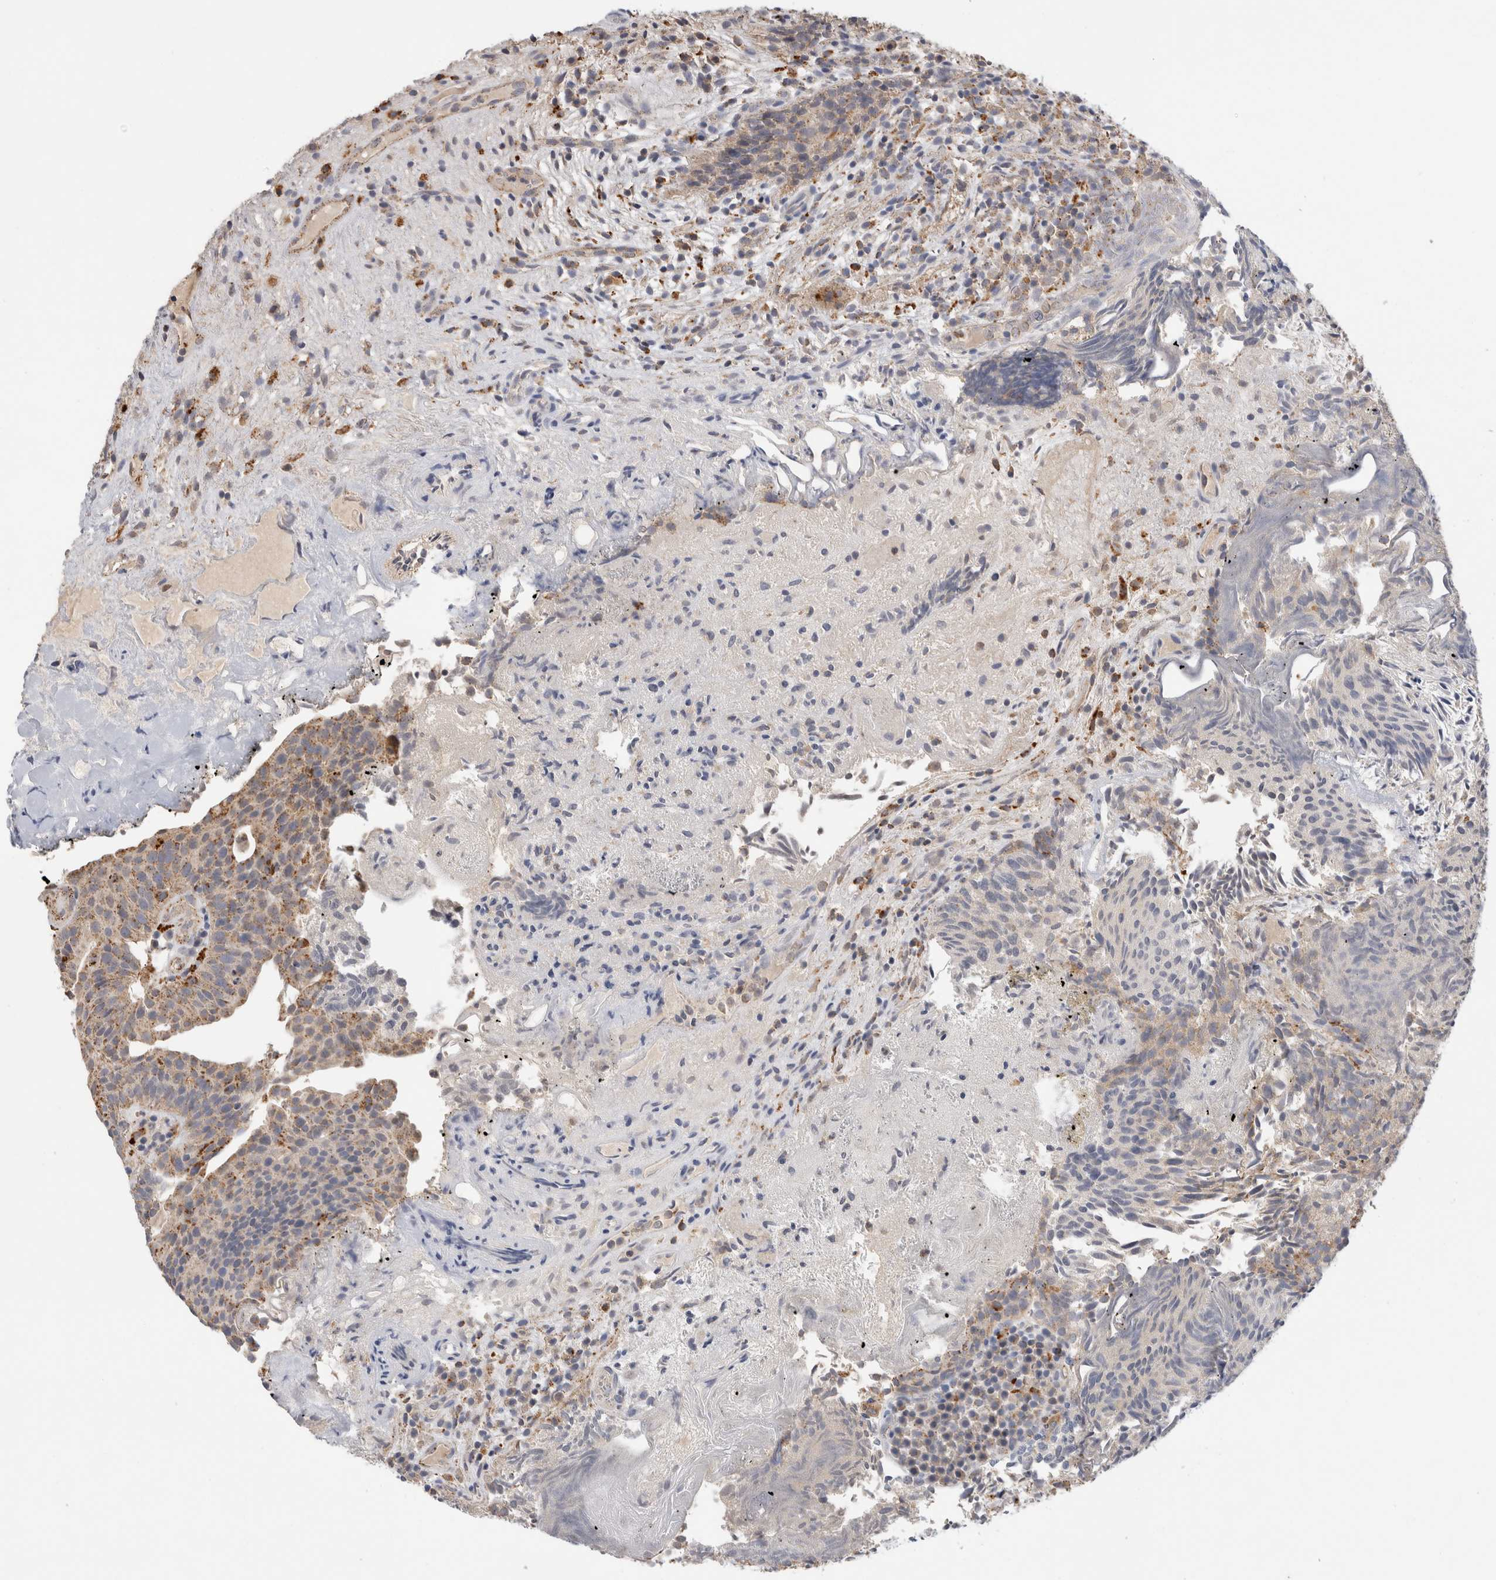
{"staining": {"intensity": "moderate", "quantity": "25%-75%", "location": "cytoplasmic/membranous"}, "tissue": "urothelial cancer", "cell_type": "Tumor cells", "image_type": "cancer", "snomed": [{"axis": "morphology", "description": "Urothelial carcinoma, Low grade"}, {"axis": "topography", "description": "Urinary bladder"}], "caption": "Immunohistochemistry photomicrograph of neoplastic tissue: human low-grade urothelial carcinoma stained using immunohistochemistry (IHC) reveals medium levels of moderate protein expression localized specifically in the cytoplasmic/membranous of tumor cells, appearing as a cytoplasmic/membranous brown color.", "gene": "GNS", "patient": {"sex": "male", "age": 86}}